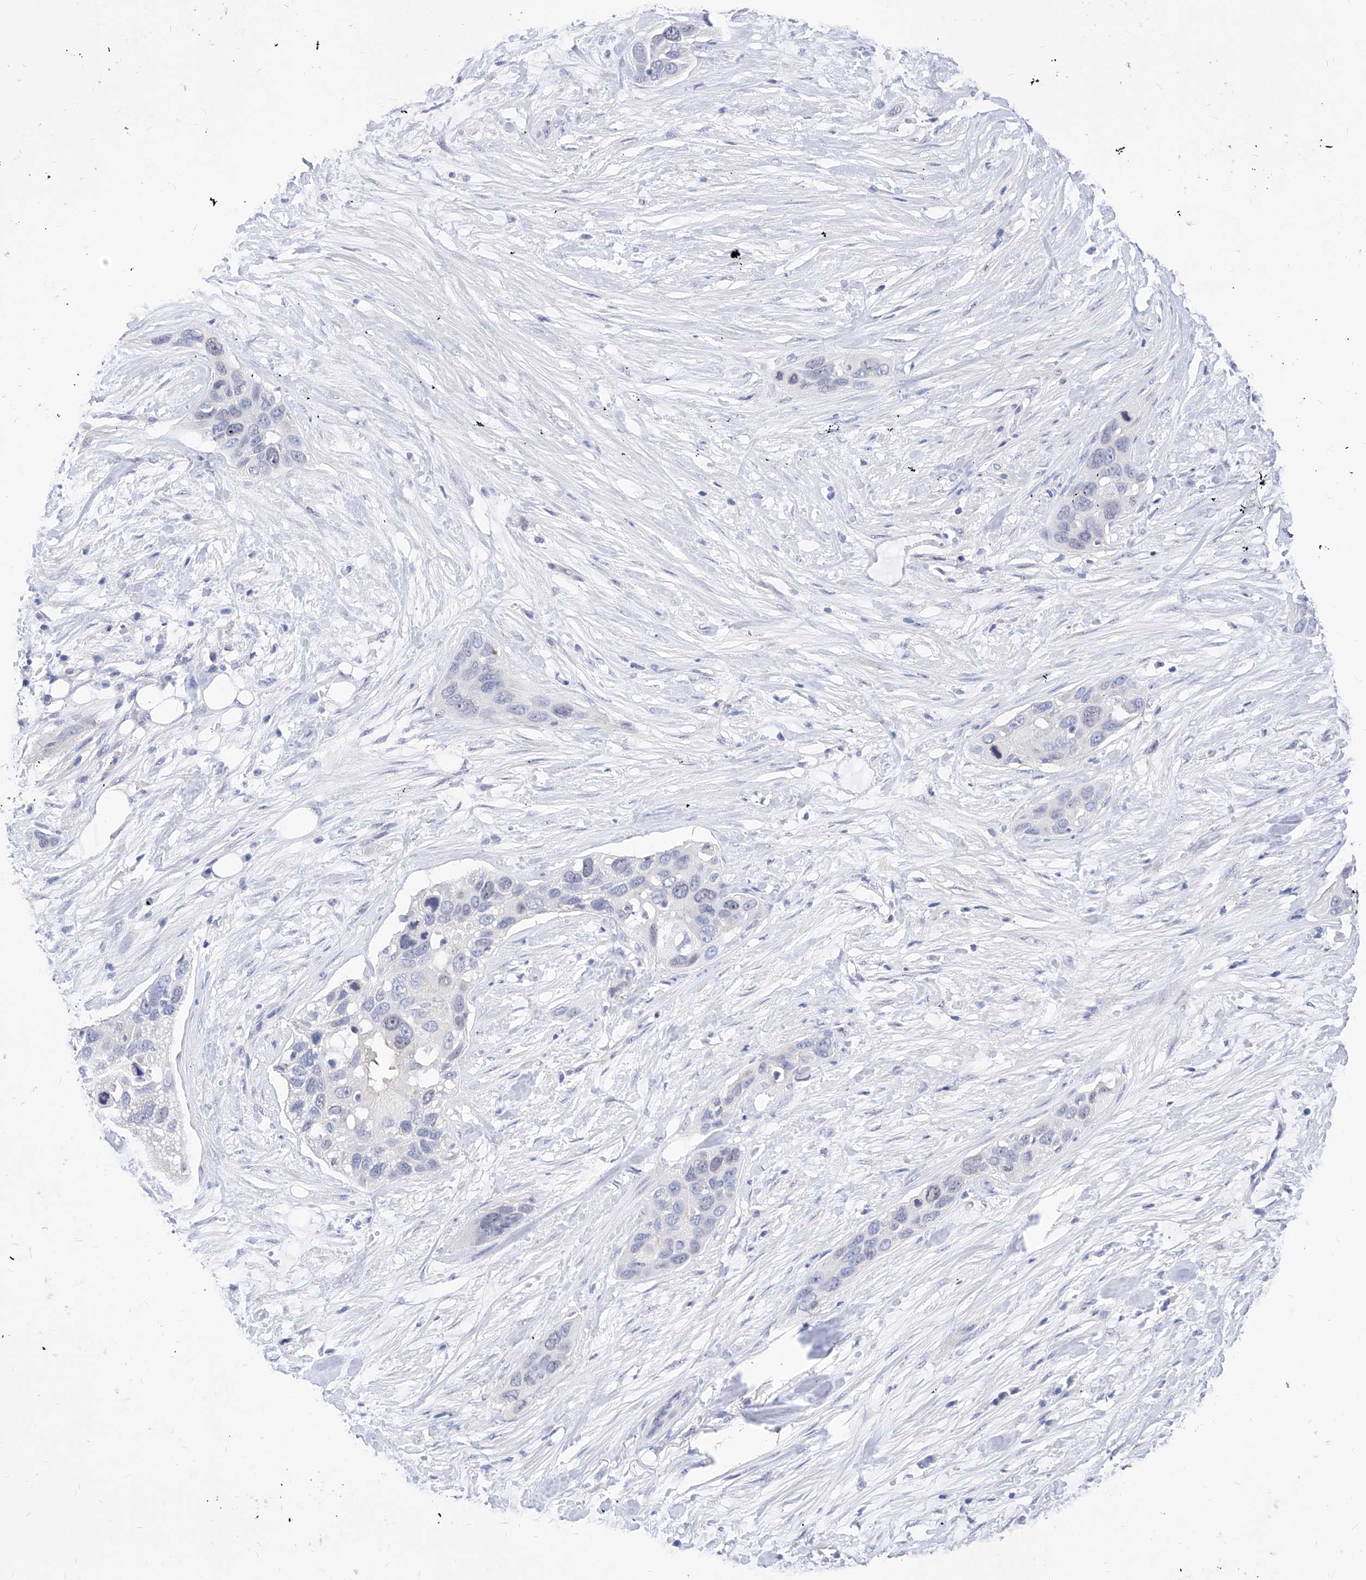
{"staining": {"intensity": "negative", "quantity": "none", "location": "none"}, "tissue": "pancreatic cancer", "cell_type": "Tumor cells", "image_type": "cancer", "snomed": [{"axis": "morphology", "description": "Adenocarcinoma, NOS"}, {"axis": "topography", "description": "Pancreas"}], "caption": "Pancreatic cancer was stained to show a protein in brown. There is no significant expression in tumor cells.", "gene": "VAX1", "patient": {"sex": "female", "age": 60}}